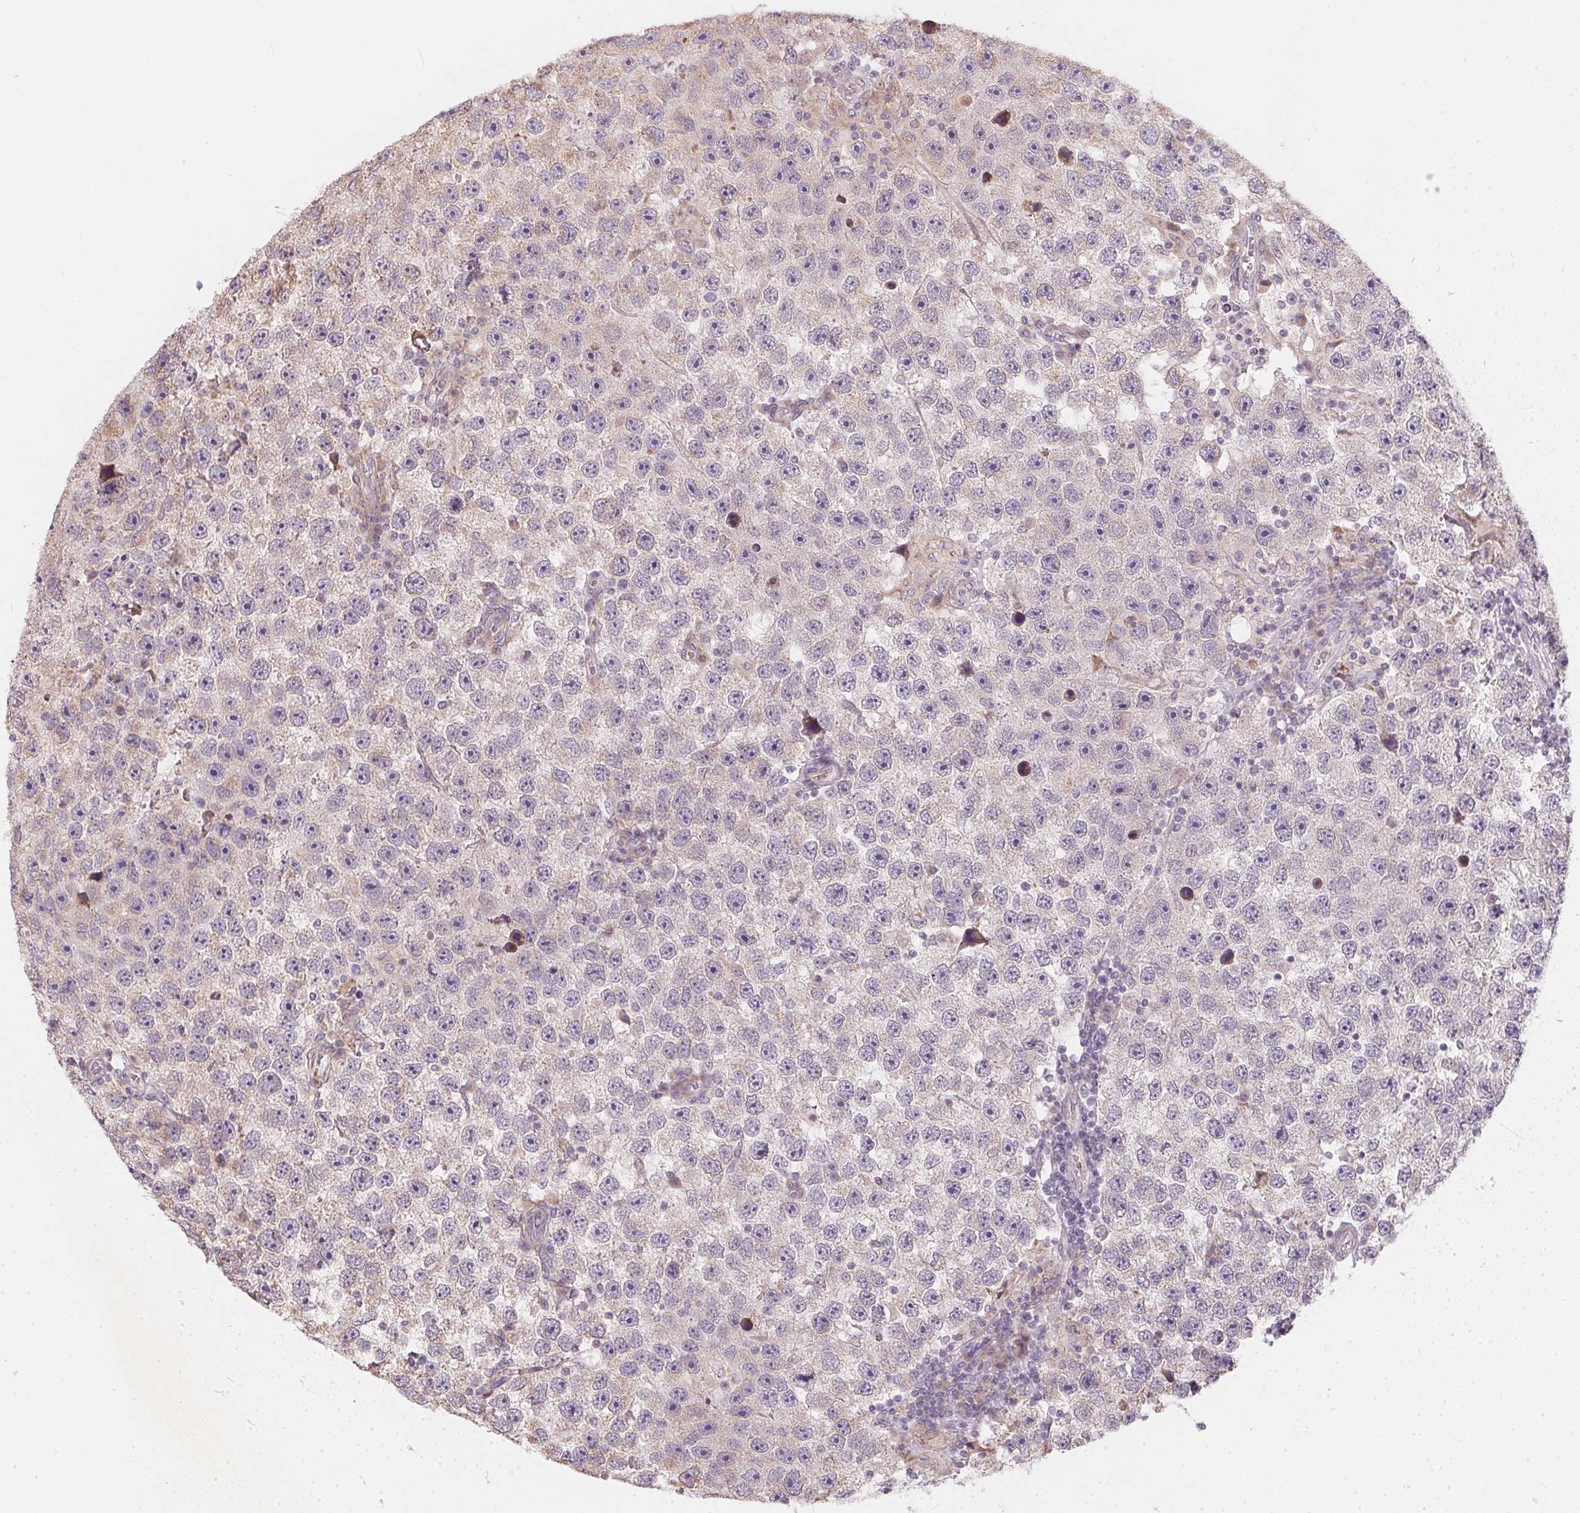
{"staining": {"intensity": "negative", "quantity": "none", "location": "none"}, "tissue": "testis cancer", "cell_type": "Tumor cells", "image_type": "cancer", "snomed": [{"axis": "morphology", "description": "Seminoma, NOS"}, {"axis": "topography", "description": "Testis"}], "caption": "IHC of testis seminoma reveals no staining in tumor cells.", "gene": "VWA5B2", "patient": {"sex": "male", "age": 26}}